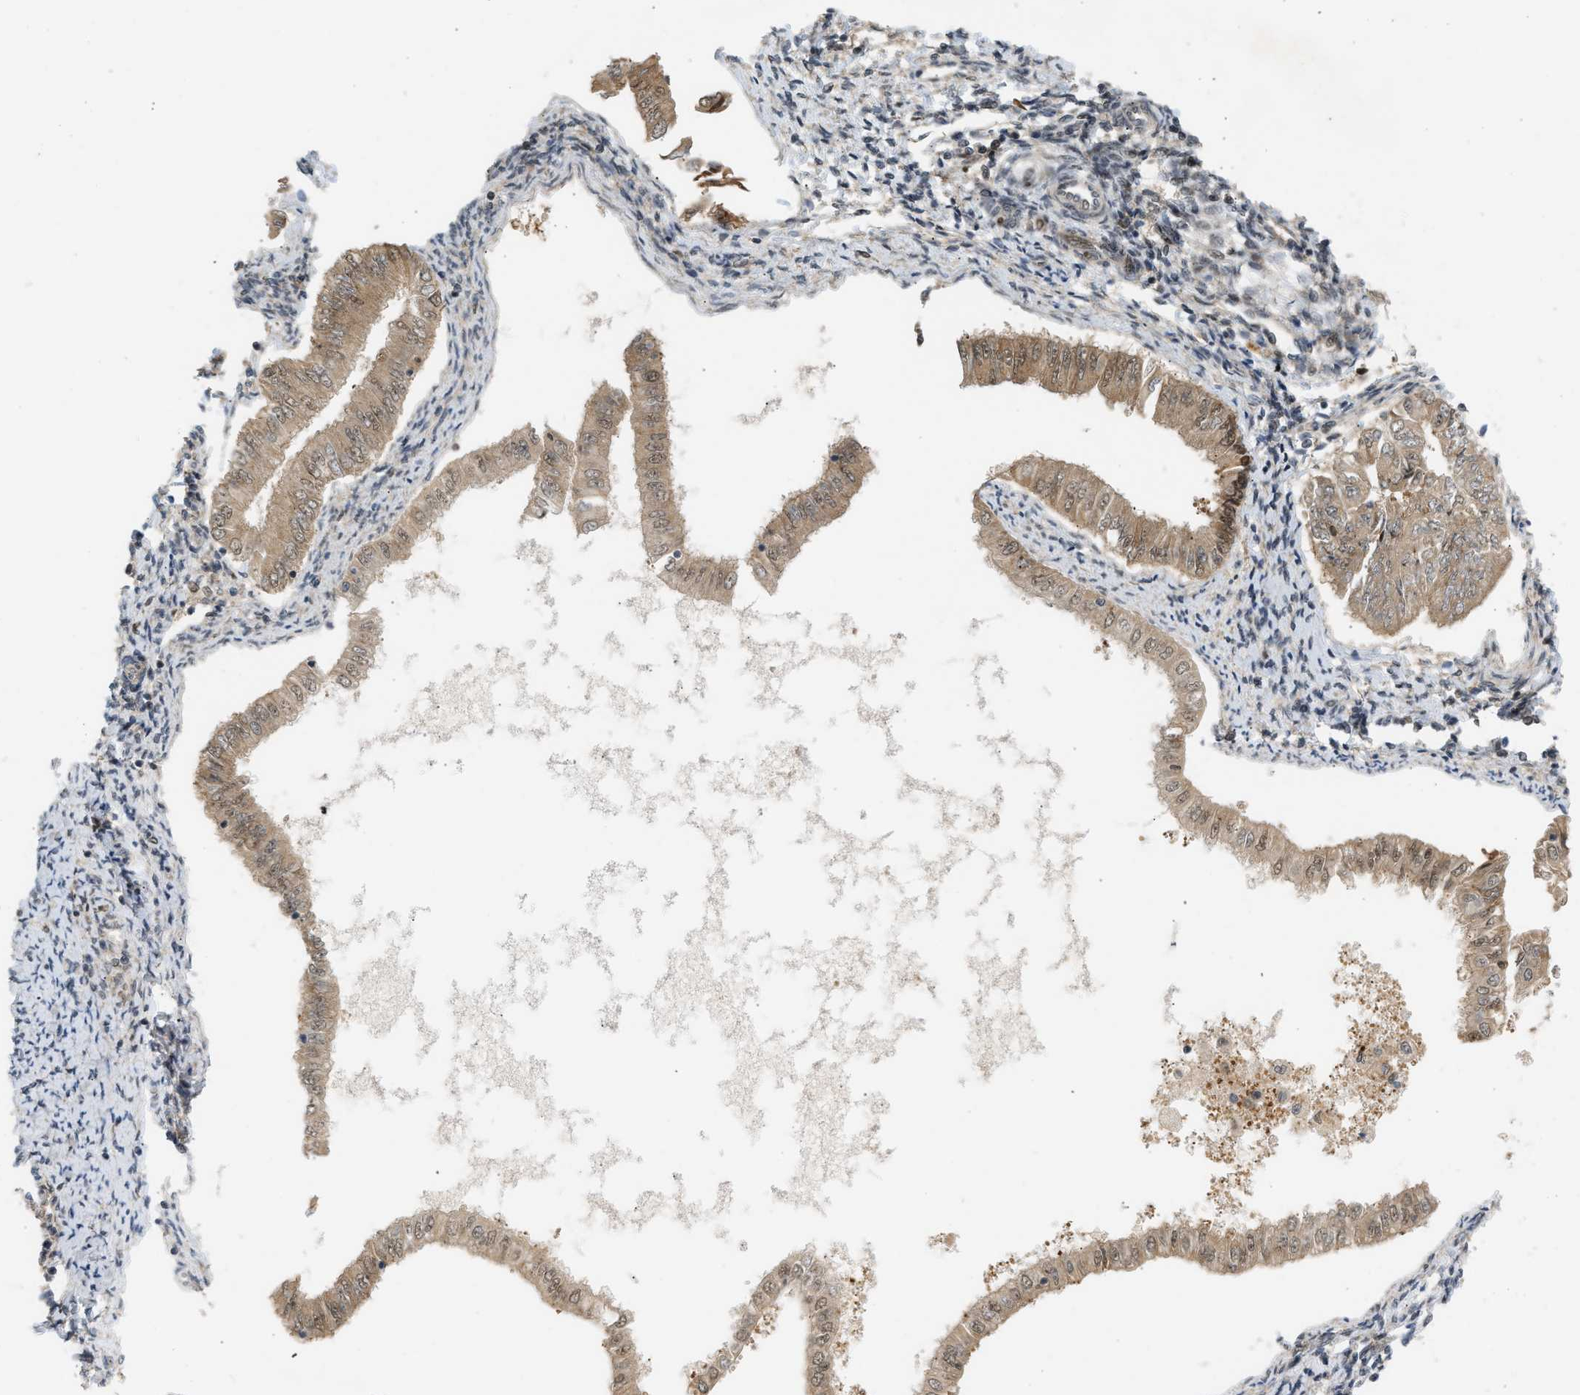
{"staining": {"intensity": "moderate", "quantity": ">75%", "location": "cytoplasmic/membranous"}, "tissue": "endometrial cancer", "cell_type": "Tumor cells", "image_type": "cancer", "snomed": [{"axis": "morphology", "description": "Adenocarcinoma, NOS"}, {"axis": "topography", "description": "Endometrium"}], "caption": "Immunohistochemical staining of endometrial cancer reveals medium levels of moderate cytoplasmic/membranous positivity in about >75% of tumor cells.", "gene": "BAG1", "patient": {"sex": "female", "age": 53}}